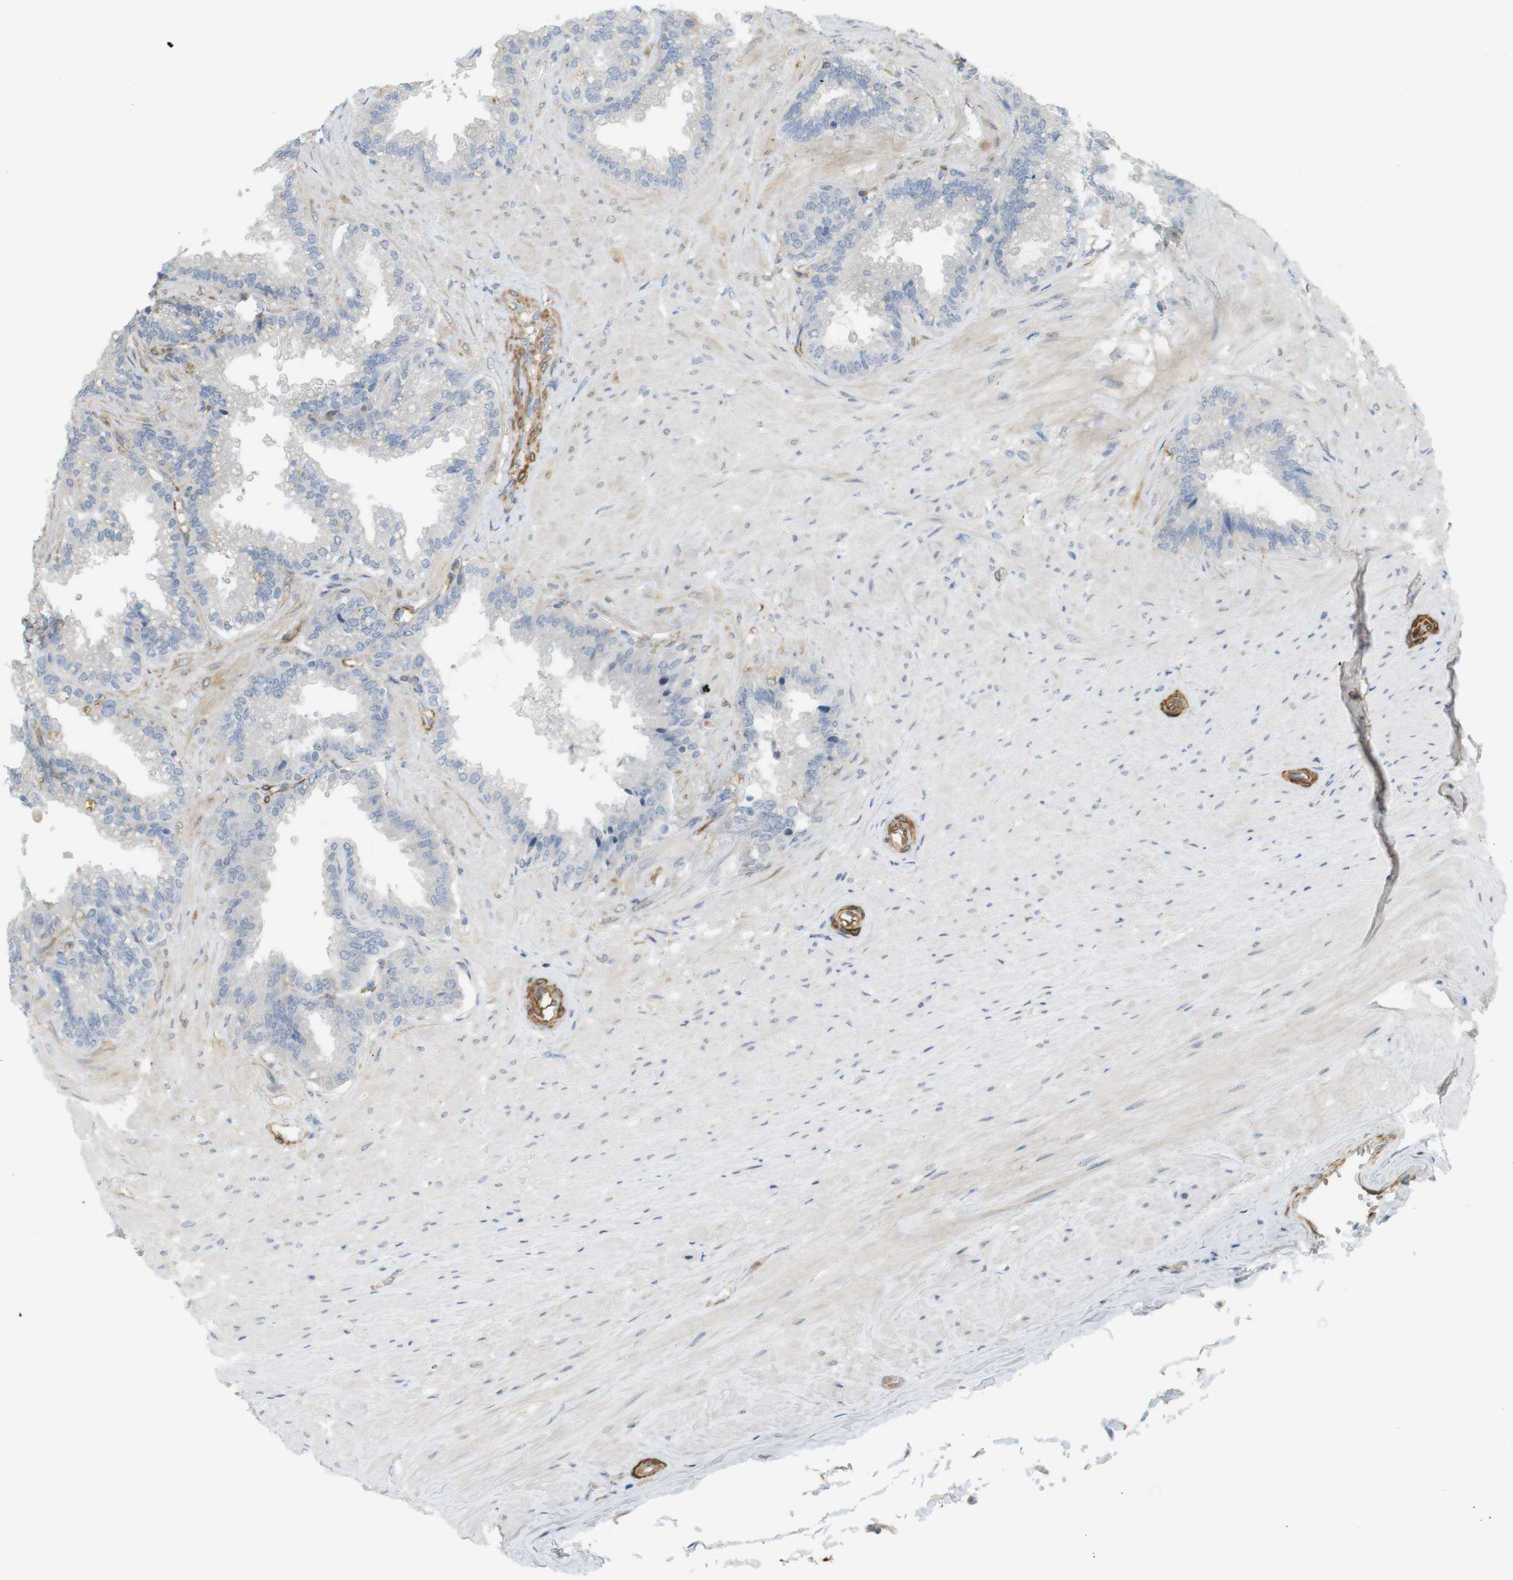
{"staining": {"intensity": "negative", "quantity": "none", "location": "none"}, "tissue": "seminal vesicle", "cell_type": "Glandular cells", "image_type": "normal", "snomed": [{"axis": "morphology", "description": "Normal tissue, NOS"}, {"axis": "topography", "description": "Seminal veicle"}], "caption": "Immunohistochemistry (IHC) photomicrograph of benign seminal vesicle: seminal vesicle stained with DAB reveals no significant protein positivity in glandular cells. (Stains: DAB (3,3'-diaminobenzidine) immunohistochemistry with hematoxylin counter stain, Microscopy: brightfield microscopy at high magnification).", "gene": "PDE3A", "patient": {"sex": "male", "age": 46}}